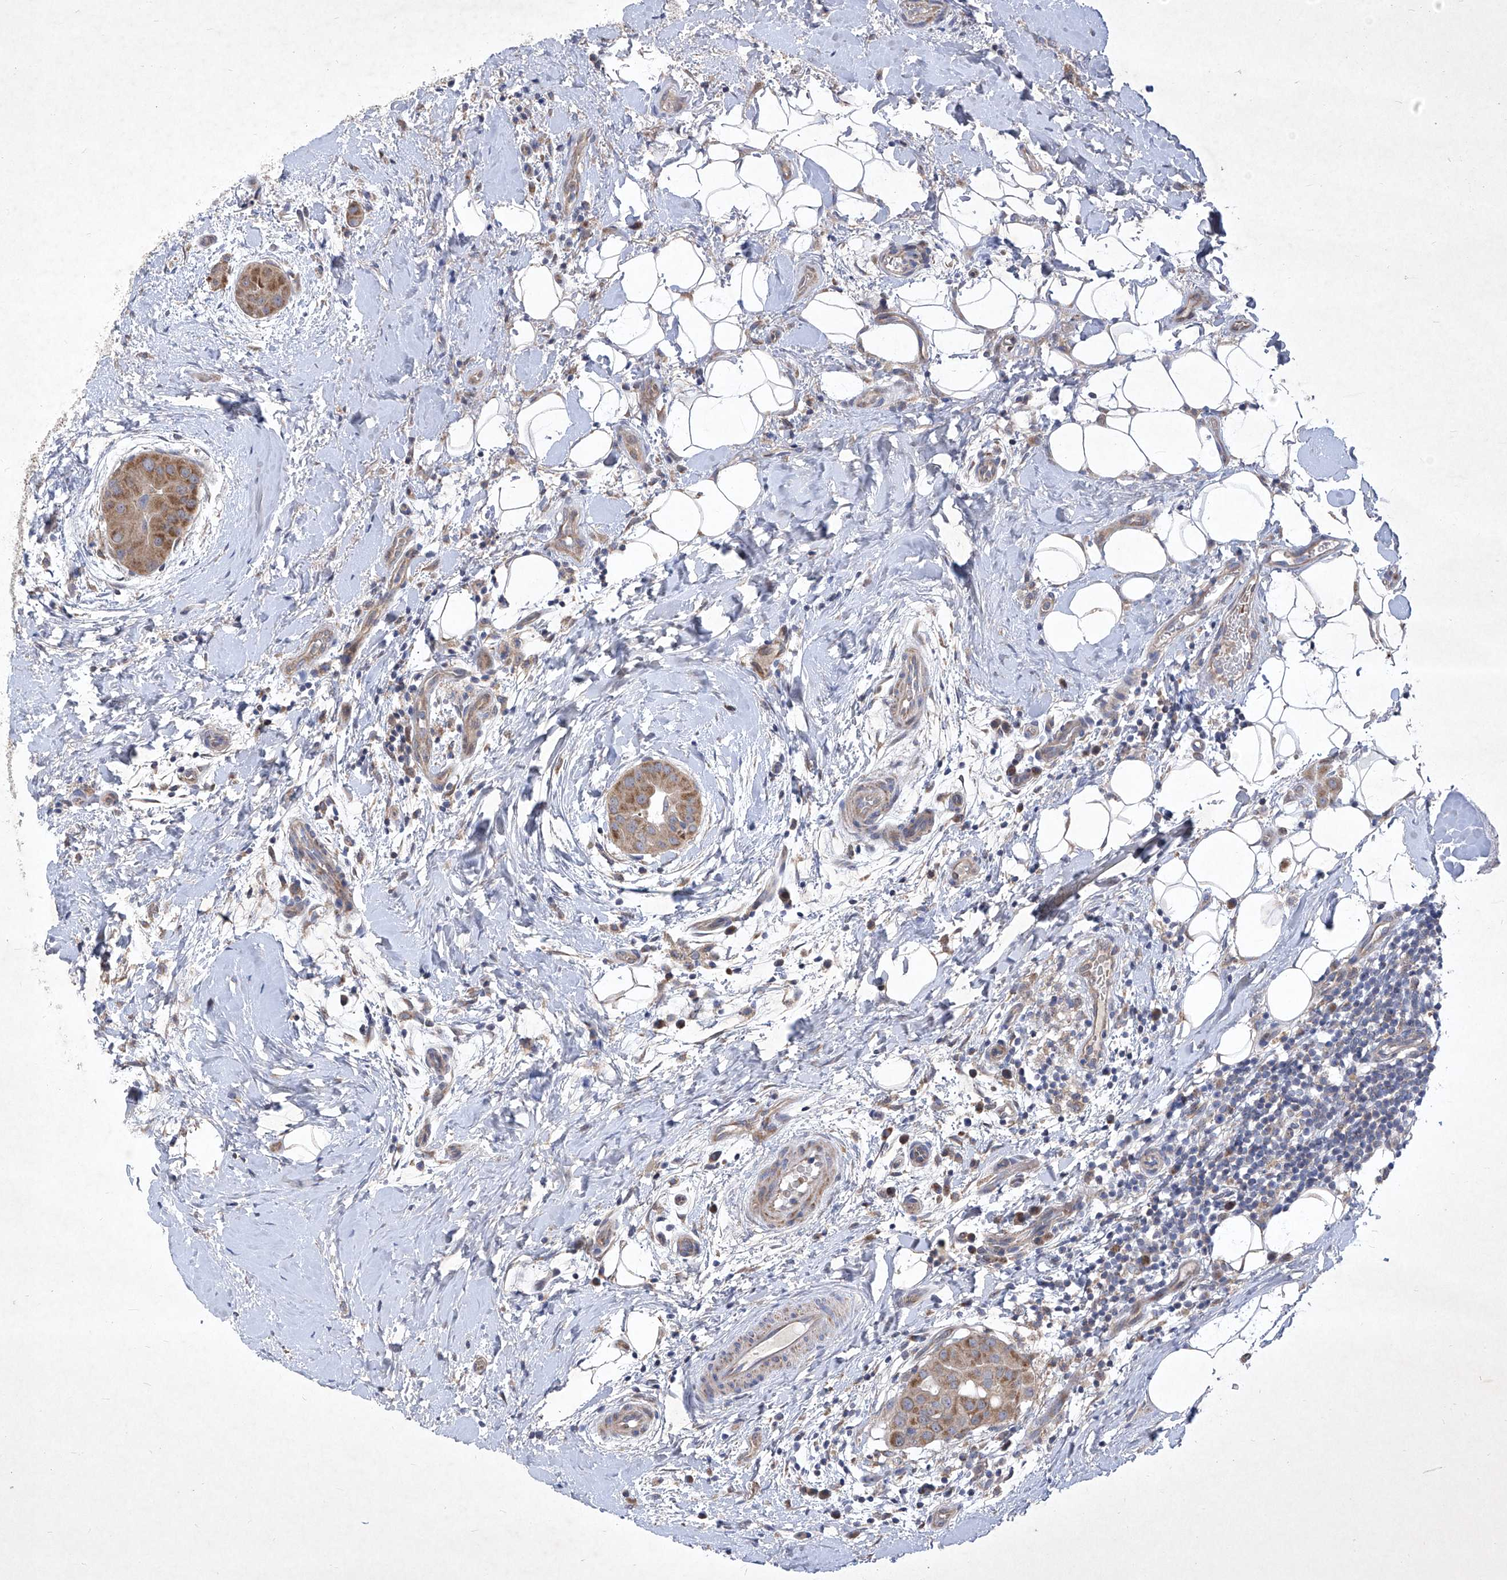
{"staining": {"intensity": "moderate", "quantity": ">75%", "location": "cytoplasmic/membranous"}, "tissue": "thyroid cancer", "cell_type": "Tumor cells", "image_type": "cancer", "snomed": [{"axis": "morphology", "description": "Papillary adenocarcinoma, NOS"}, {"axis": "topography", "description": "Thyroid gland"}], "caption": "This is an image of immunohistochemistry staining of thyroid cancer (papillary adenocarcinoma), which shows moderate staining in the cytoplasmic/membranous of tumor cells.", "gene": "COQ3", "patient": {"sex": "male", "age": 33}}